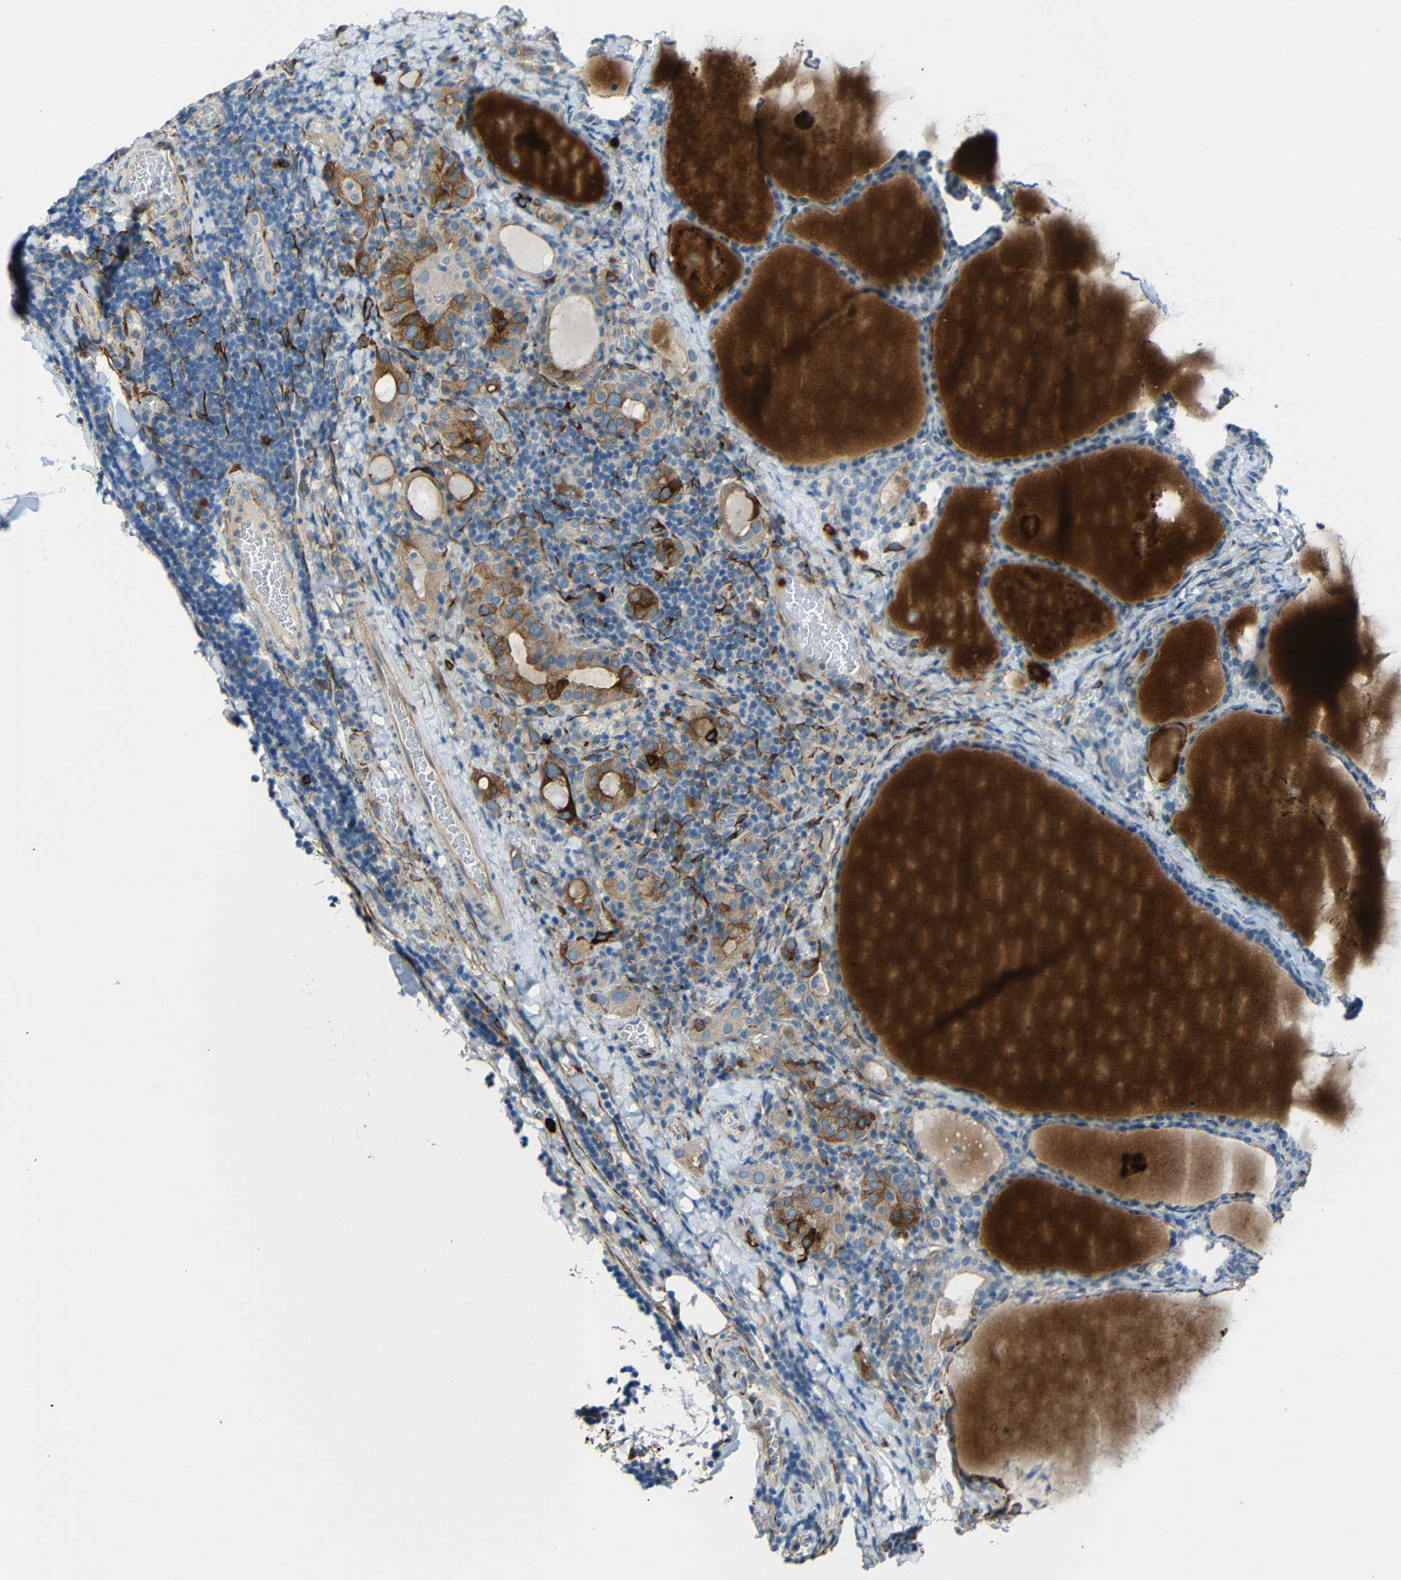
{"staining": {"intensity": "strong", "quantity": "<25%", "location": "cytoplasmic/membranous"}, "tissue": "thyroid cancer", "cell_type": "Tumor cells", "image_type": "cancer", "snomed": [{"axis": "morphology", "description": "Papillary adenocarcinoma, NOS"}, {"axis": "topography", "description": "Thyroid gland"}], "caption": "There is medium levels of strong cytoplasmic/membranous positivity in tumor cells of papillary adenocarcinoma (thyroid), as demonstrated by immunohistochemical staining (brown color).", "gene": "DCLK1", "patient": {"sex": "female", "age": 42}}